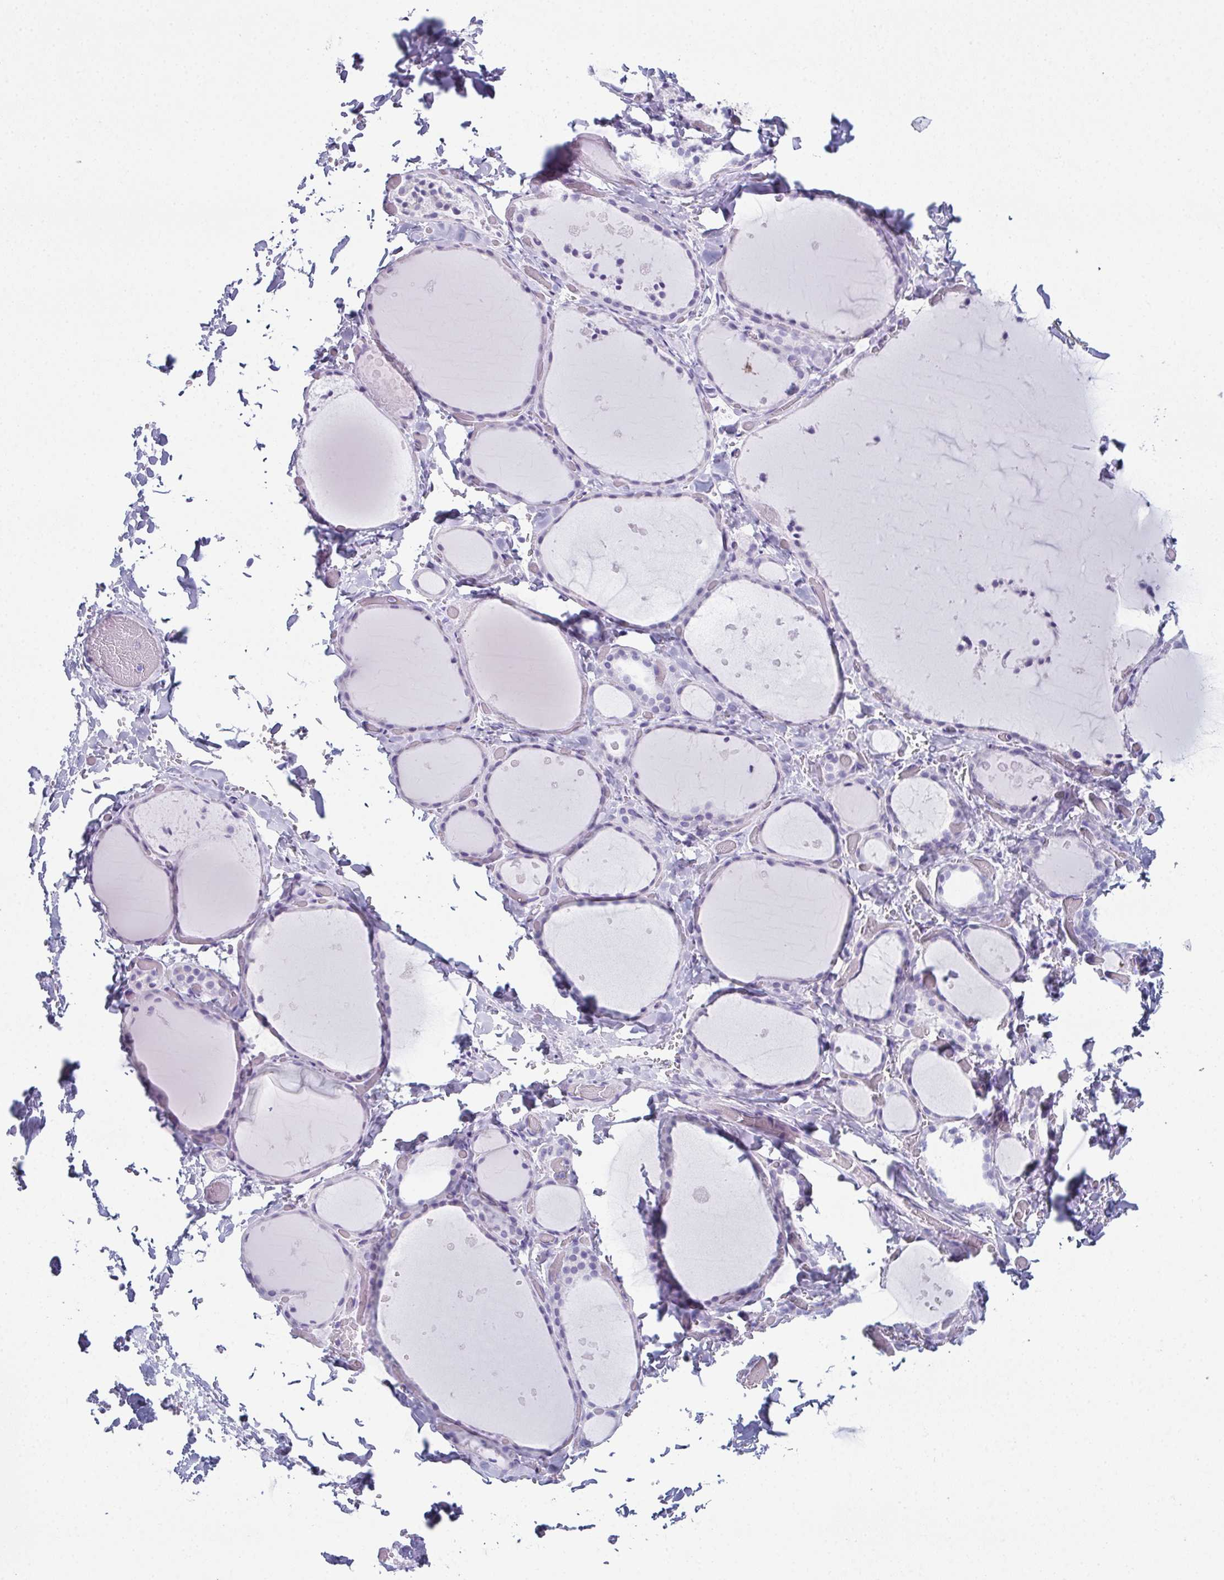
{"staining": {"intensity": "negative", "quantity": "none", "location": "none"}, "tissue": "thyroid gland", "cell_type": "Glandular cells", "image_type": "normal", "snomed": [{"axis": "morphology", "description": "Normal tissue, NOS"}, {"axis": "topography", "description": "Thyroid gland"}], "caption": "This is an immunohistochemistry photomicrograph of normal human thyroid gland. There is no staining in glandular cells.", "gene": "ENKUR", "patient": {"sex": "female", "age": 36}}